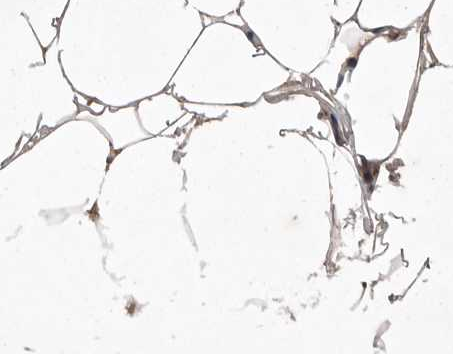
{"staining": {"intensity": "moderate", "quantity": ">75%", "location": "cytoplasmic/membranous"}, "tissue": "adipose tissue", "cell_type": "Adipocytes", "image_type": "normal", "snomed": [{"axis": "morphology", "description": "Normal tissue, NOS"}, {"axis": "morphology", "description": "Fibrosis, NOS"}, {"axis": "topography", "description": "Breast"}, {"axis": "topography", "description": "Adipose tissue"}], "caption": "Adipose tissue stained with DAB IHC reveals medium levels of moderate cytoplasmic/membranous positivity in approximately >75% of adipocytes.", "gene": "GPR31", "patient": {"sex": "female", "age": 39}}